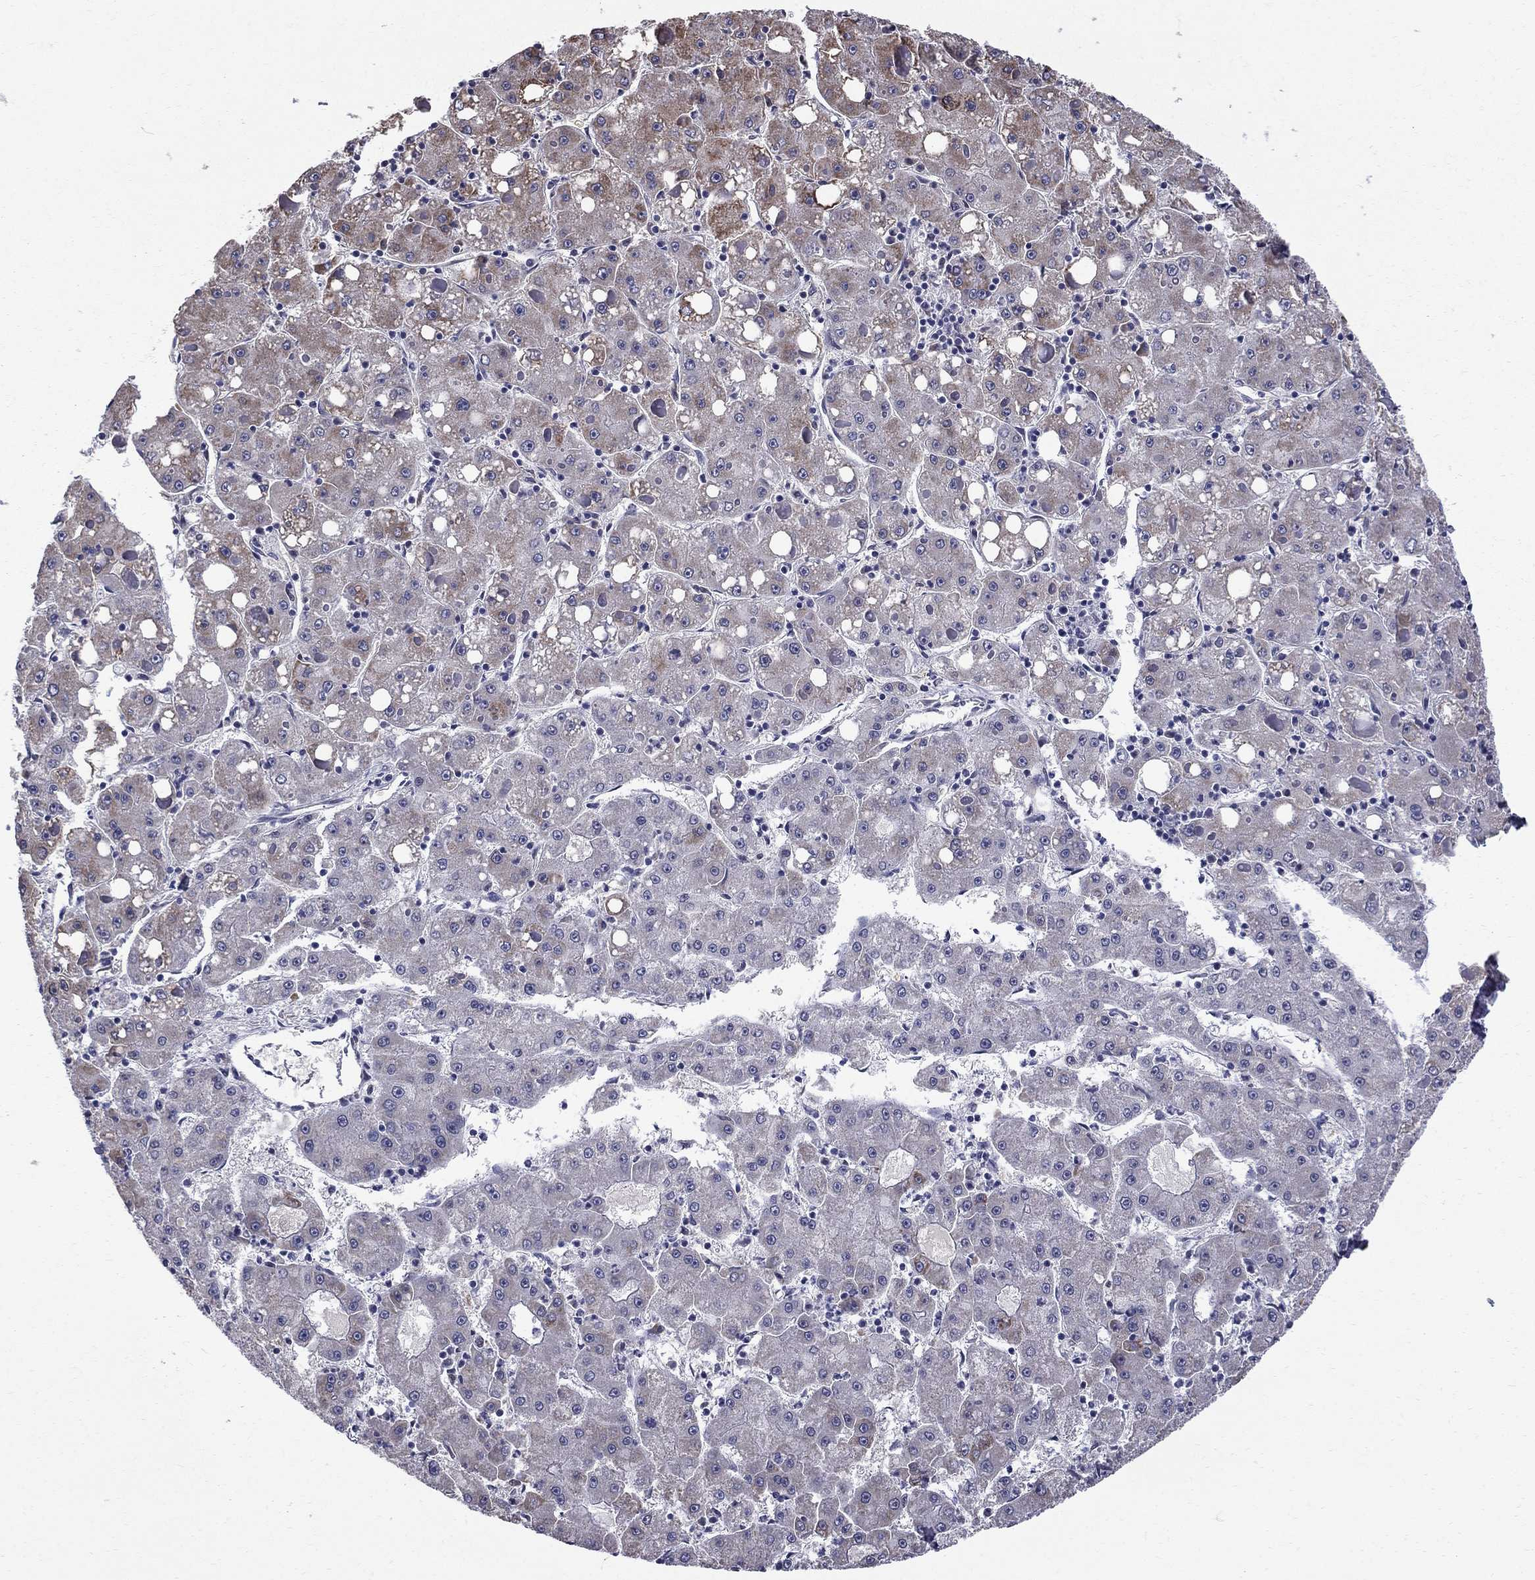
{"staining": {"intensity": "negative", "quantity": "none", "location": "none"}, "tissue": "liver cancer", "cell_type": "Tumor cells", "image_type": "cancer", "snomed": [{"axis": "morphology", "description": "Carcinoma, Hepatocellular, NOS"}, {"axis": "topography", "description": "Liver"}], "caption": "A high-resolution image shows immunohistochemistry staining of liver cancer, which exhibits no significant expression in tumor cells.", "gene": "HSPB2", "patient": {"sex": "male", "age": 73}}